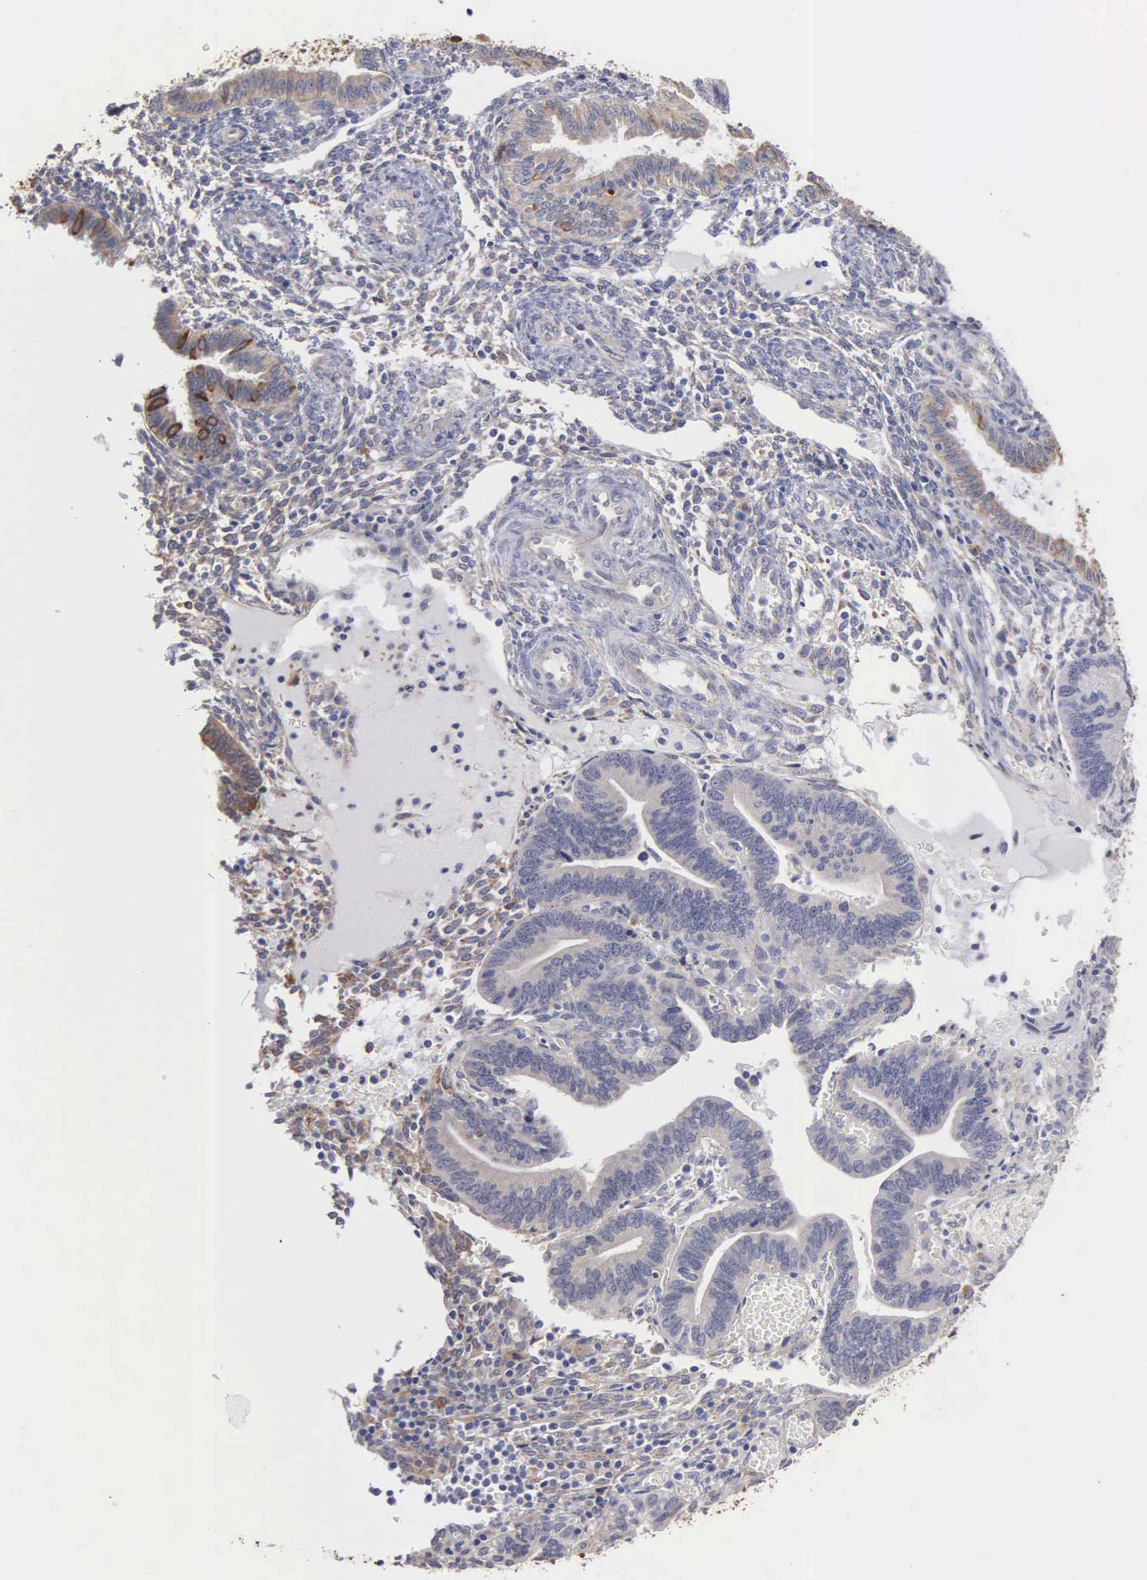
{"staining": {"intensity": "negative", "quantity": "none", "location": "none"}, "tissue": "endometrium", "cell_type": "Cells in endometrial stroma", "image_type": "normal", "snomed": [{"axis": "morphology", "description": "Normal tissue, NOS"}, {"axis": "topography", "description": "Endometrium"}], "caption": "Immunohistochemical staining of normal human endometrium shows no significant positivity in cells in endometrial stroma.", "gene": "LIN52", "patient": {"sex": "female", "age": 36}}